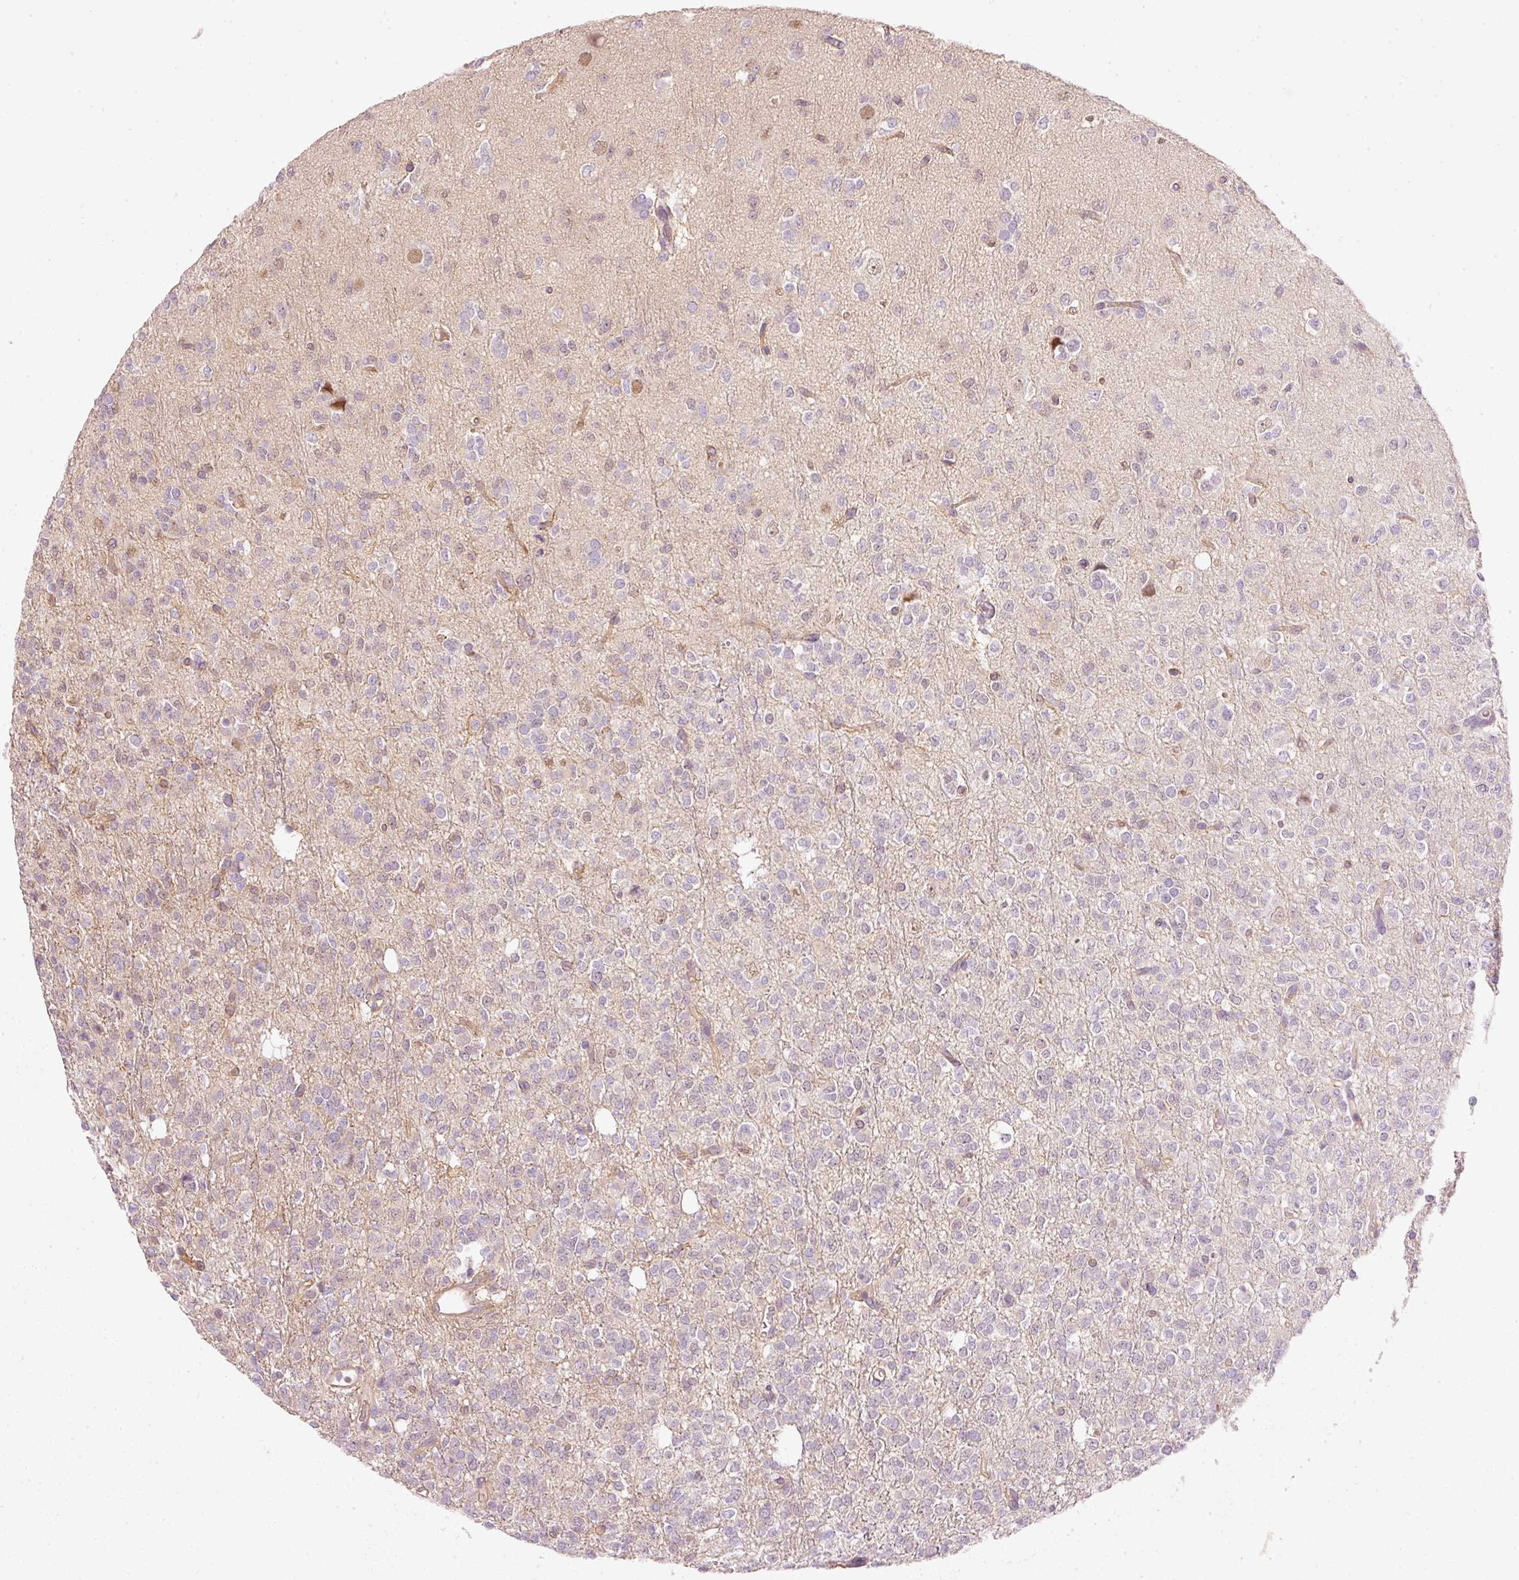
{"staining": {"intensity": "negative", "quantity": "none", "location": "none"}, "tissue": "glioma", "cell_type": "Tumor cells", "image_type": "cancer", "snomed": [{"axis": "morphology", "description": "Glioma, malignant, Low grade"}, {"axis": "topography", "description": "Brain"}], "caption": "A photomicrograph of human malignant glioma (low-grade) is negative for staining in tumor cells.", "gene": "OSR2", "patient": {"sex": "female", "age": 33}}